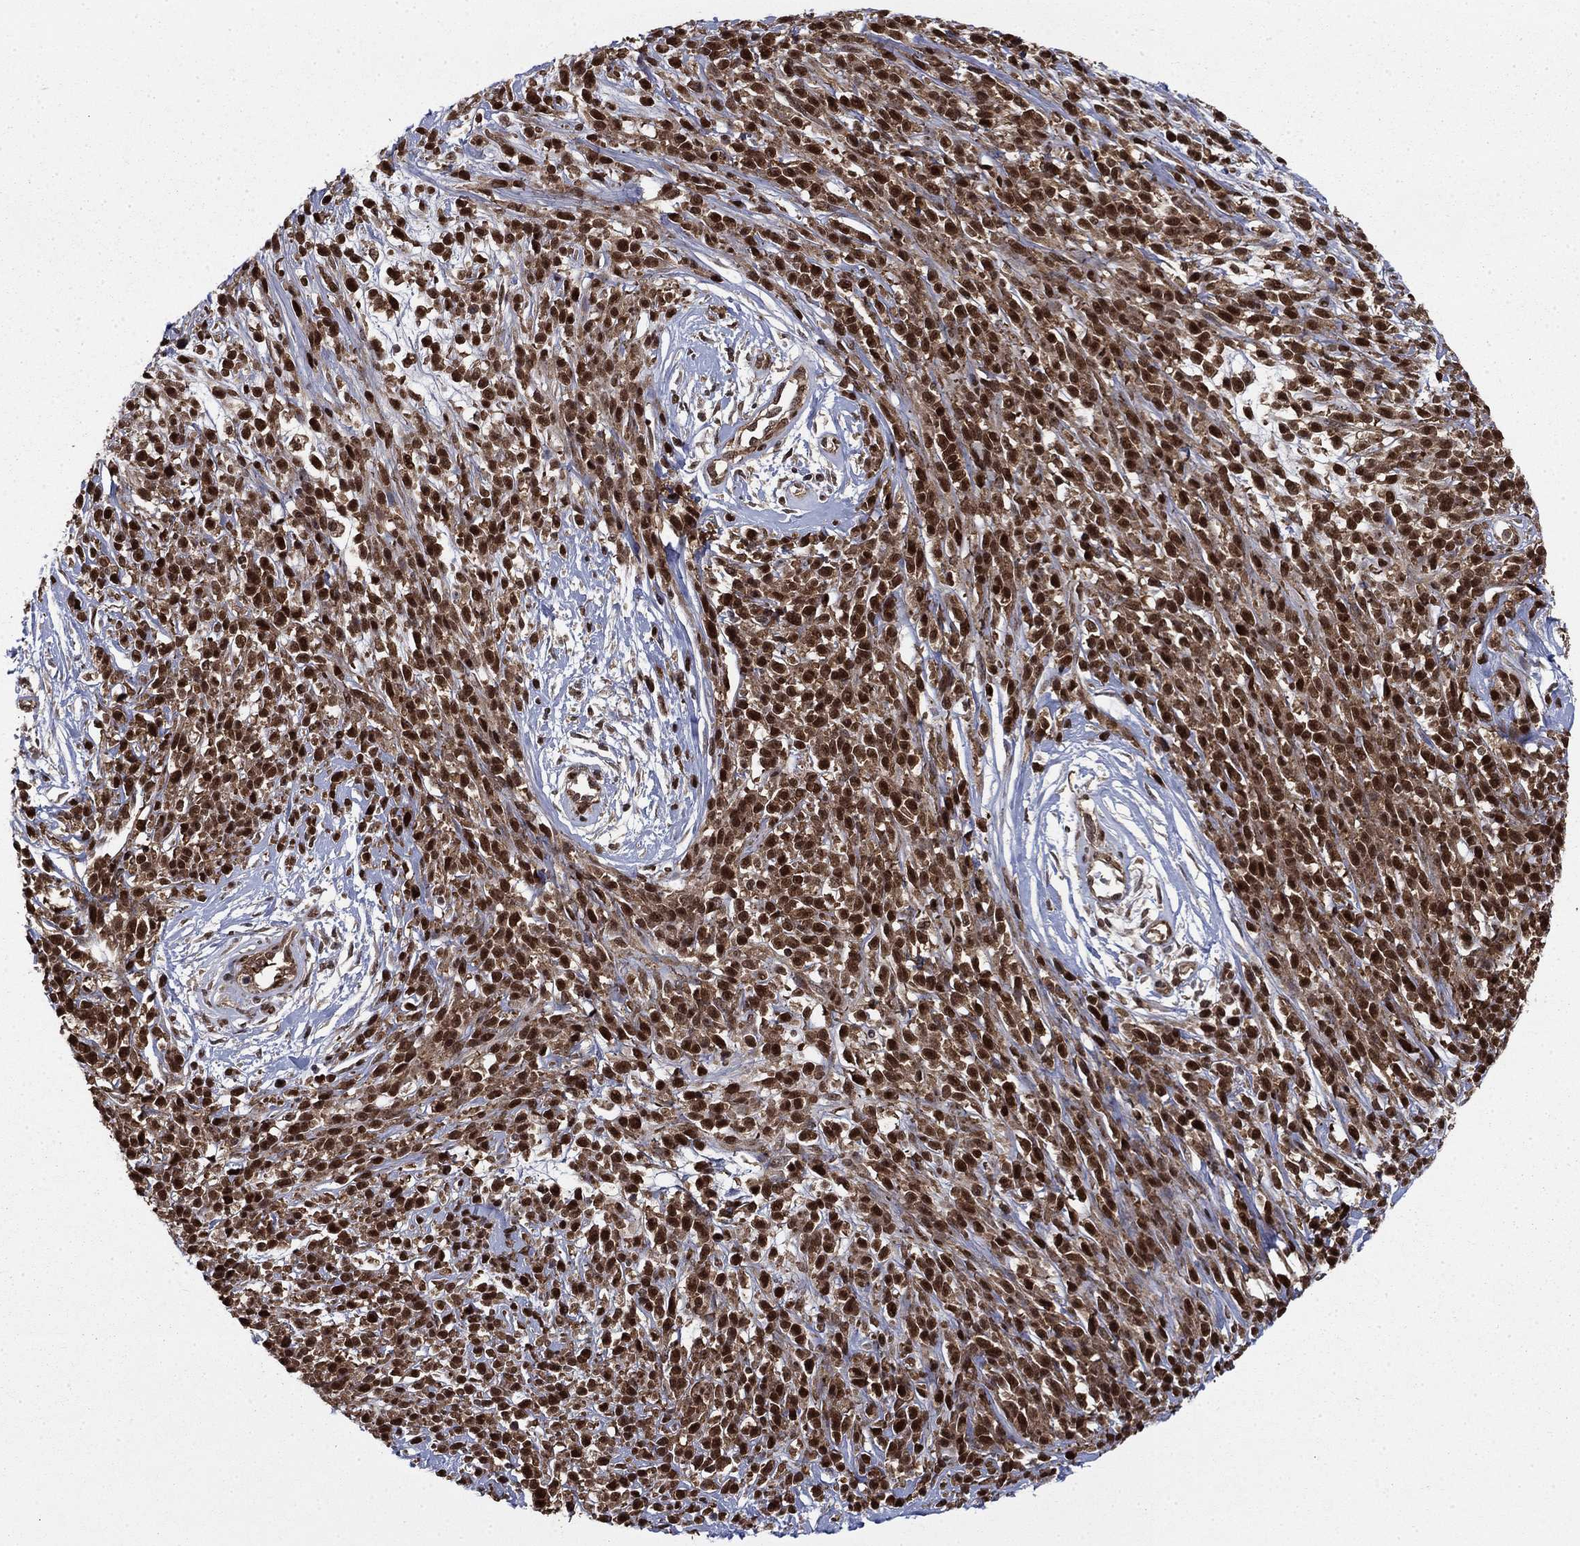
{"staining": {"intensity": "strong", "quantity": ">75%", "location": "nuclear"}, "tissue": "melanoma", "cell_type": "Tumor cells", "image_type": "cancer", "snomed": [{"axis": "morphology", "description": "Malignant melanoma, NOS"}, {"axis": "topography", "description": "Skin"}, {"axis": "topography", "description": "Skin of trunk"}], "caption": "Melanoma tissue shows strong nuclear expression in about >75% of tumor cells Using DAB (brown) and hematoxylin (blue) stains, captured at high magnification using brightfield microscopy.", "gene": "FKBP4", "patient": {"sex": "male", "age": 74}}